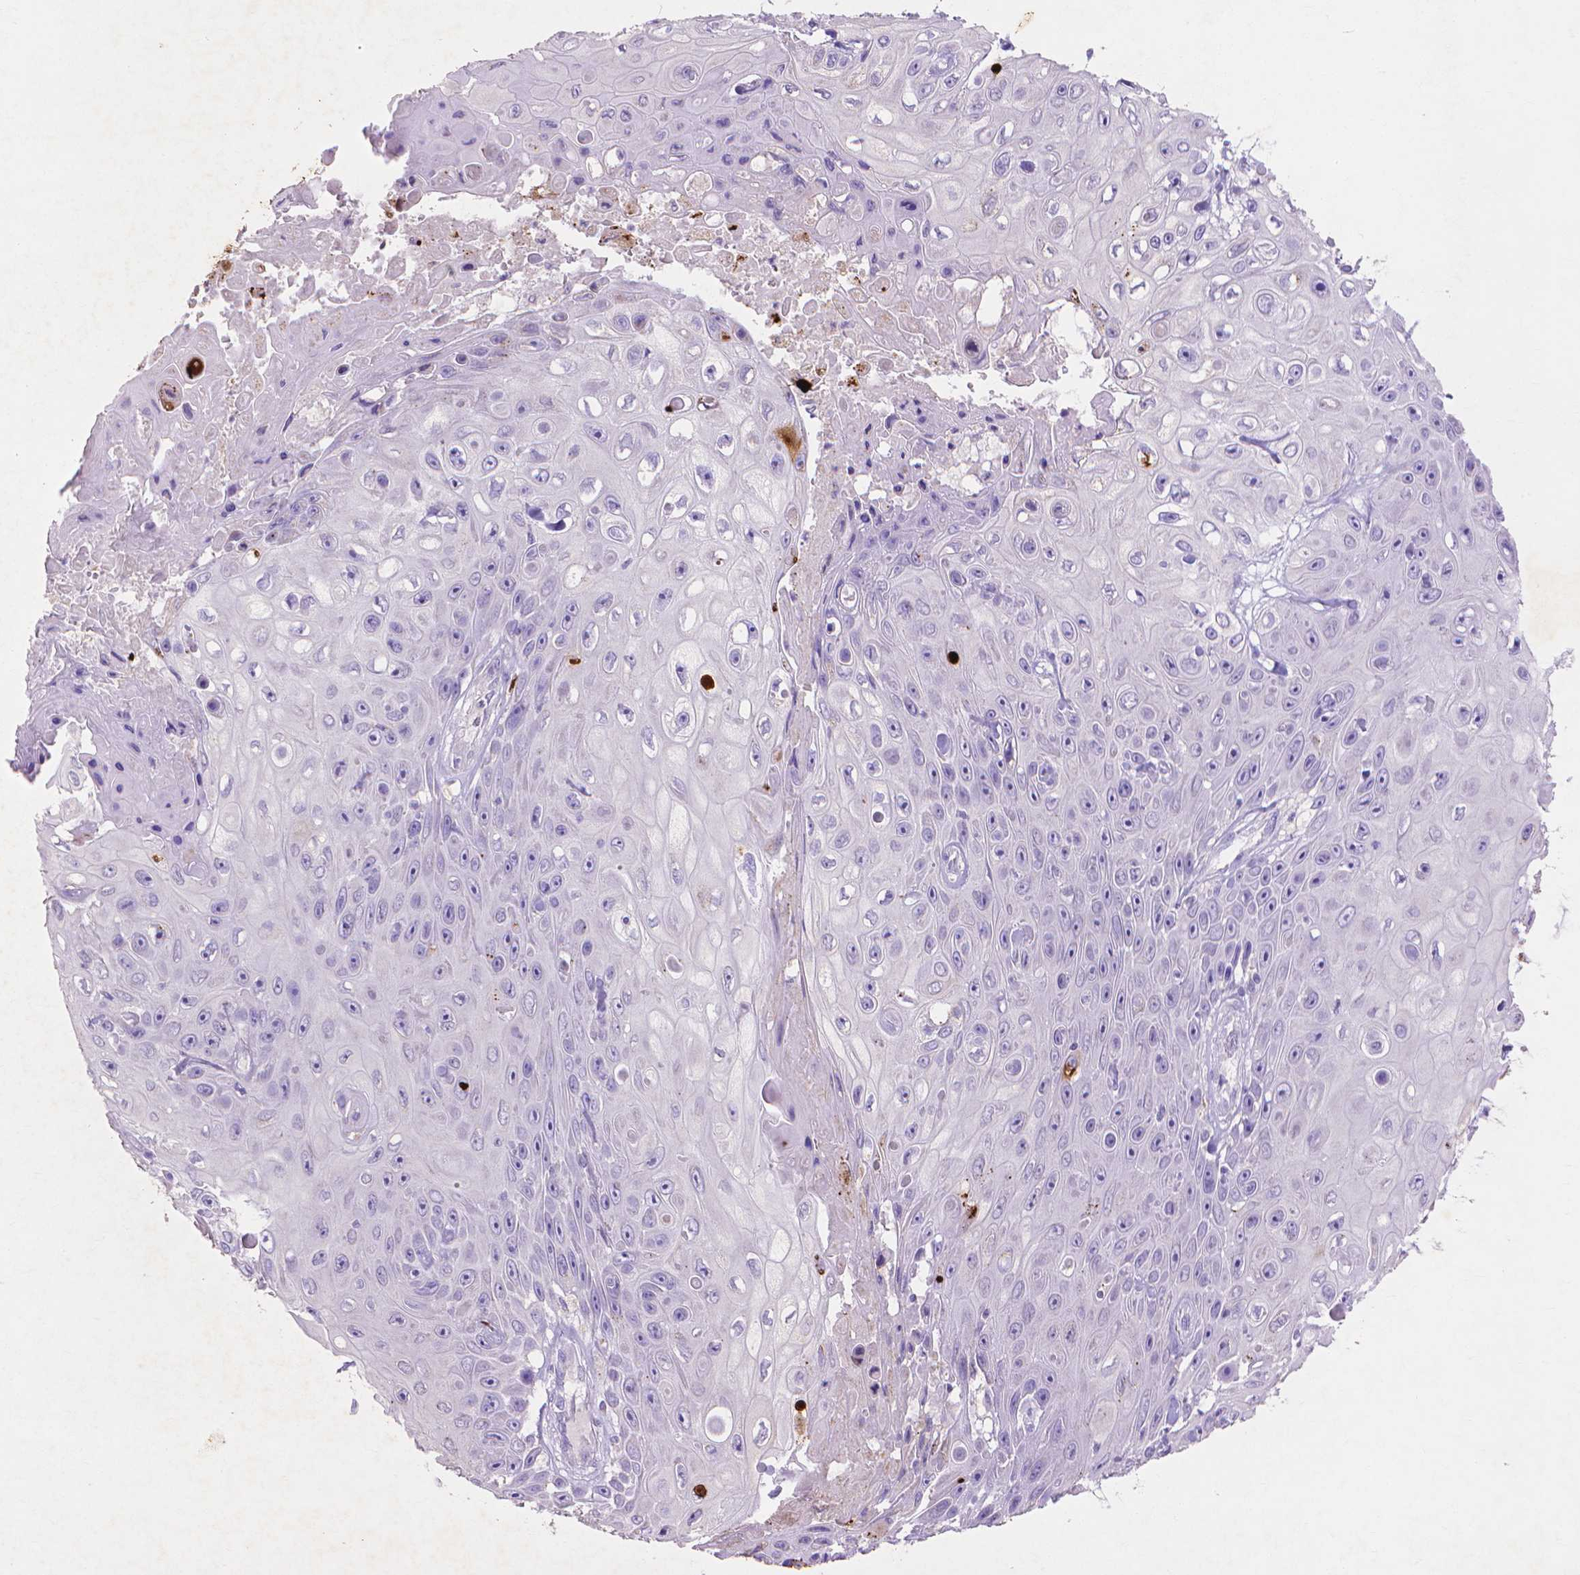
{"staining": {"intensity": "negative", "quantity": "none", "location": "none"}, "tissue": "skin cancer", "cell_type": "Tumor cells", "image_type": "cancer", "snomed": [{"axis": "morphology", "description": "Squamous cell carcinoma, NOS"}, {"axis": "topography", "description": "Skin"}], "caption": "Immunohistochemistry image of human skin cancer (squamous cell carcinoma) stained for a protein (brown), which demonstrates no positivity in tumor cells.", "gene": "MMP11", "patient": {"sex": "male", "age": 82}}